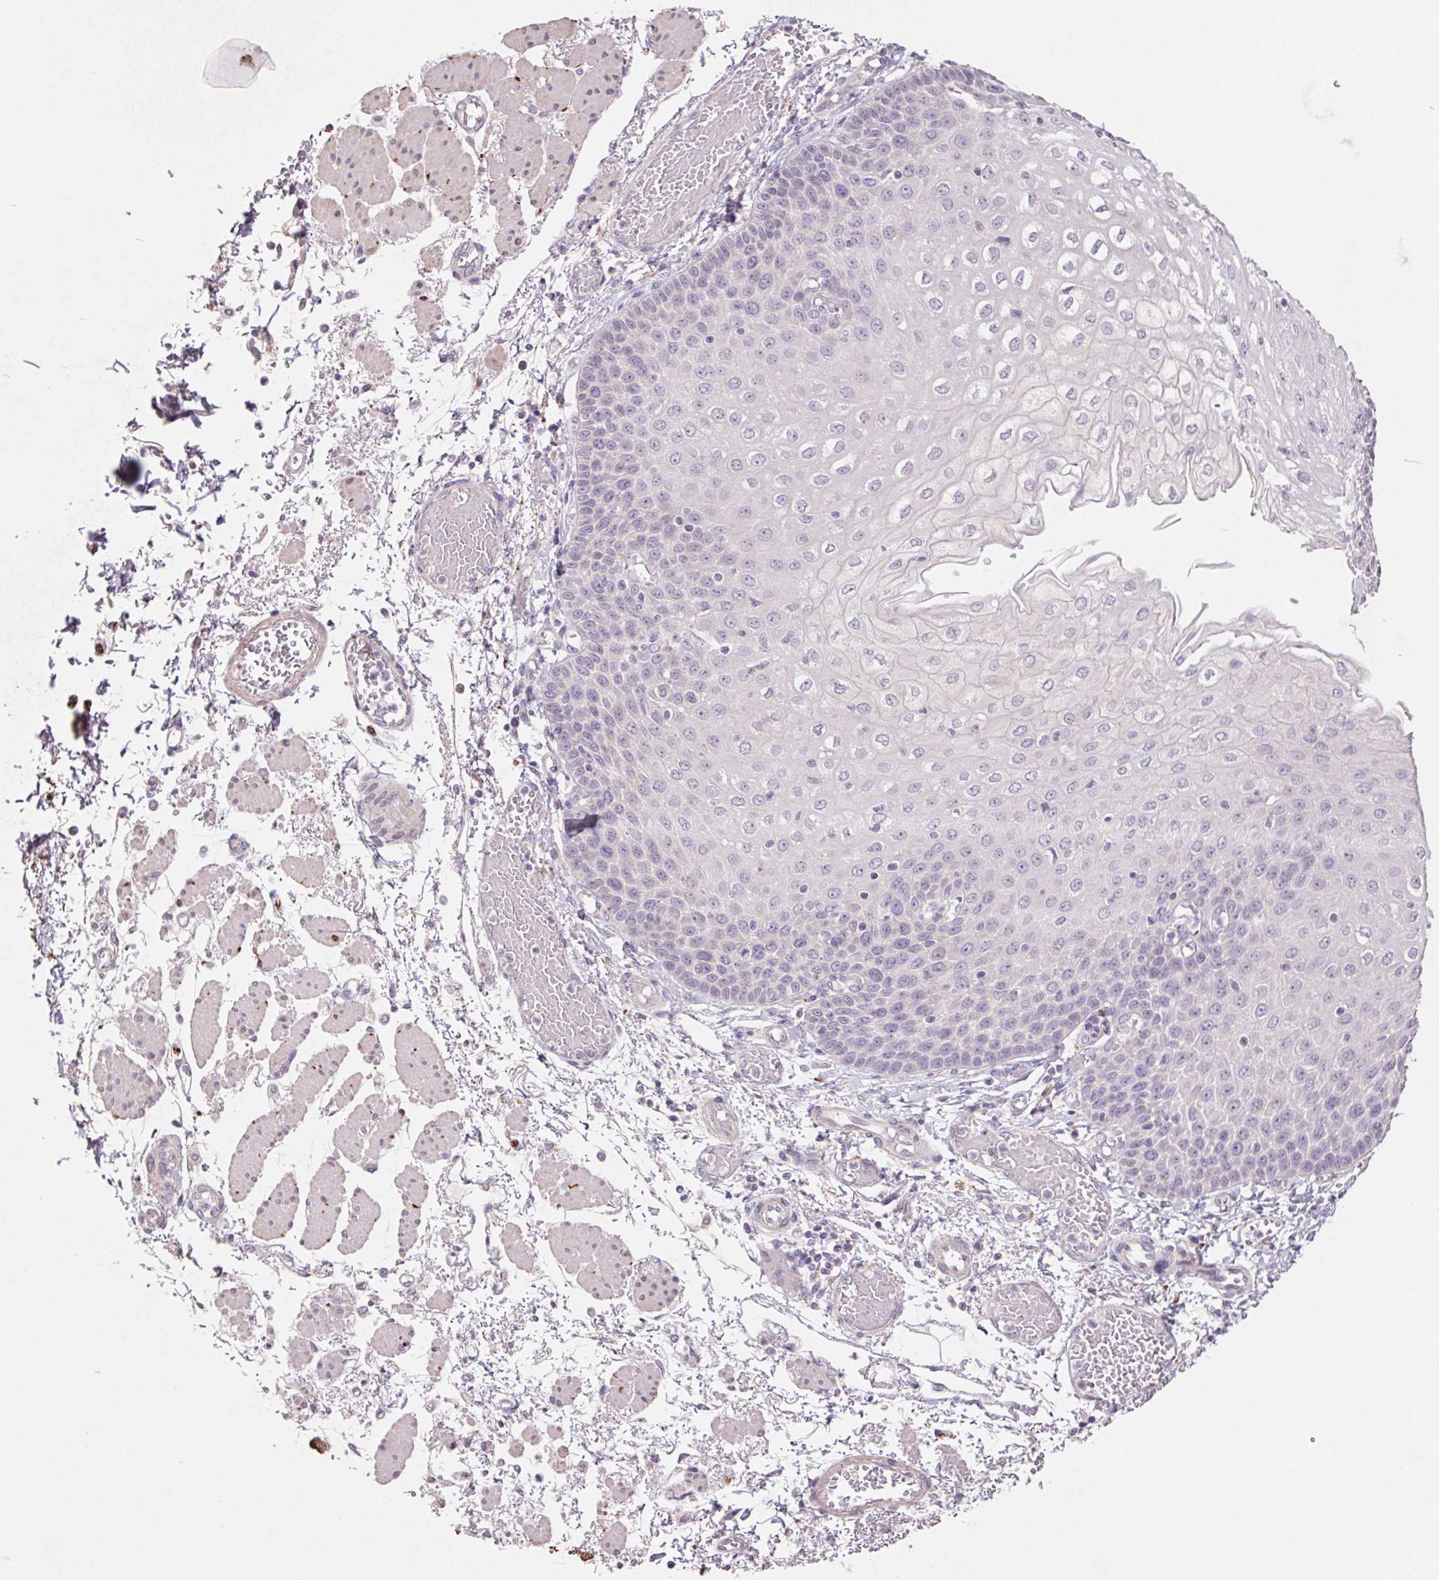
{"staining": {"intensity": "negative", "quantity": "none", "location": "none"}, "tissue": "esophagus", "cell_type": "Squamous epithelial cells", "image_type": "normal", "snomed": [{"axis": "morphology", "description": "Normal tissue, NOS"}, {"axis": "morphology", "description": "Adenocarcinoma, NOS"}, {"axis": "topography", "description": "Esophagus"}], "caption": "IHC image of unremarkable esophagus: human esophagus stained with DAB (3,3'-diaminobenzidine) exhibits no significant protein positivity in squamous epithelial cells. (Stains: DAB immunohistochemistry (IHC) with hematoxylin counter stain, Microscopy: brightfield microscopy at high magnification).", "gene": "GRM2", "patient": {"sex": "male", "age": 81}}